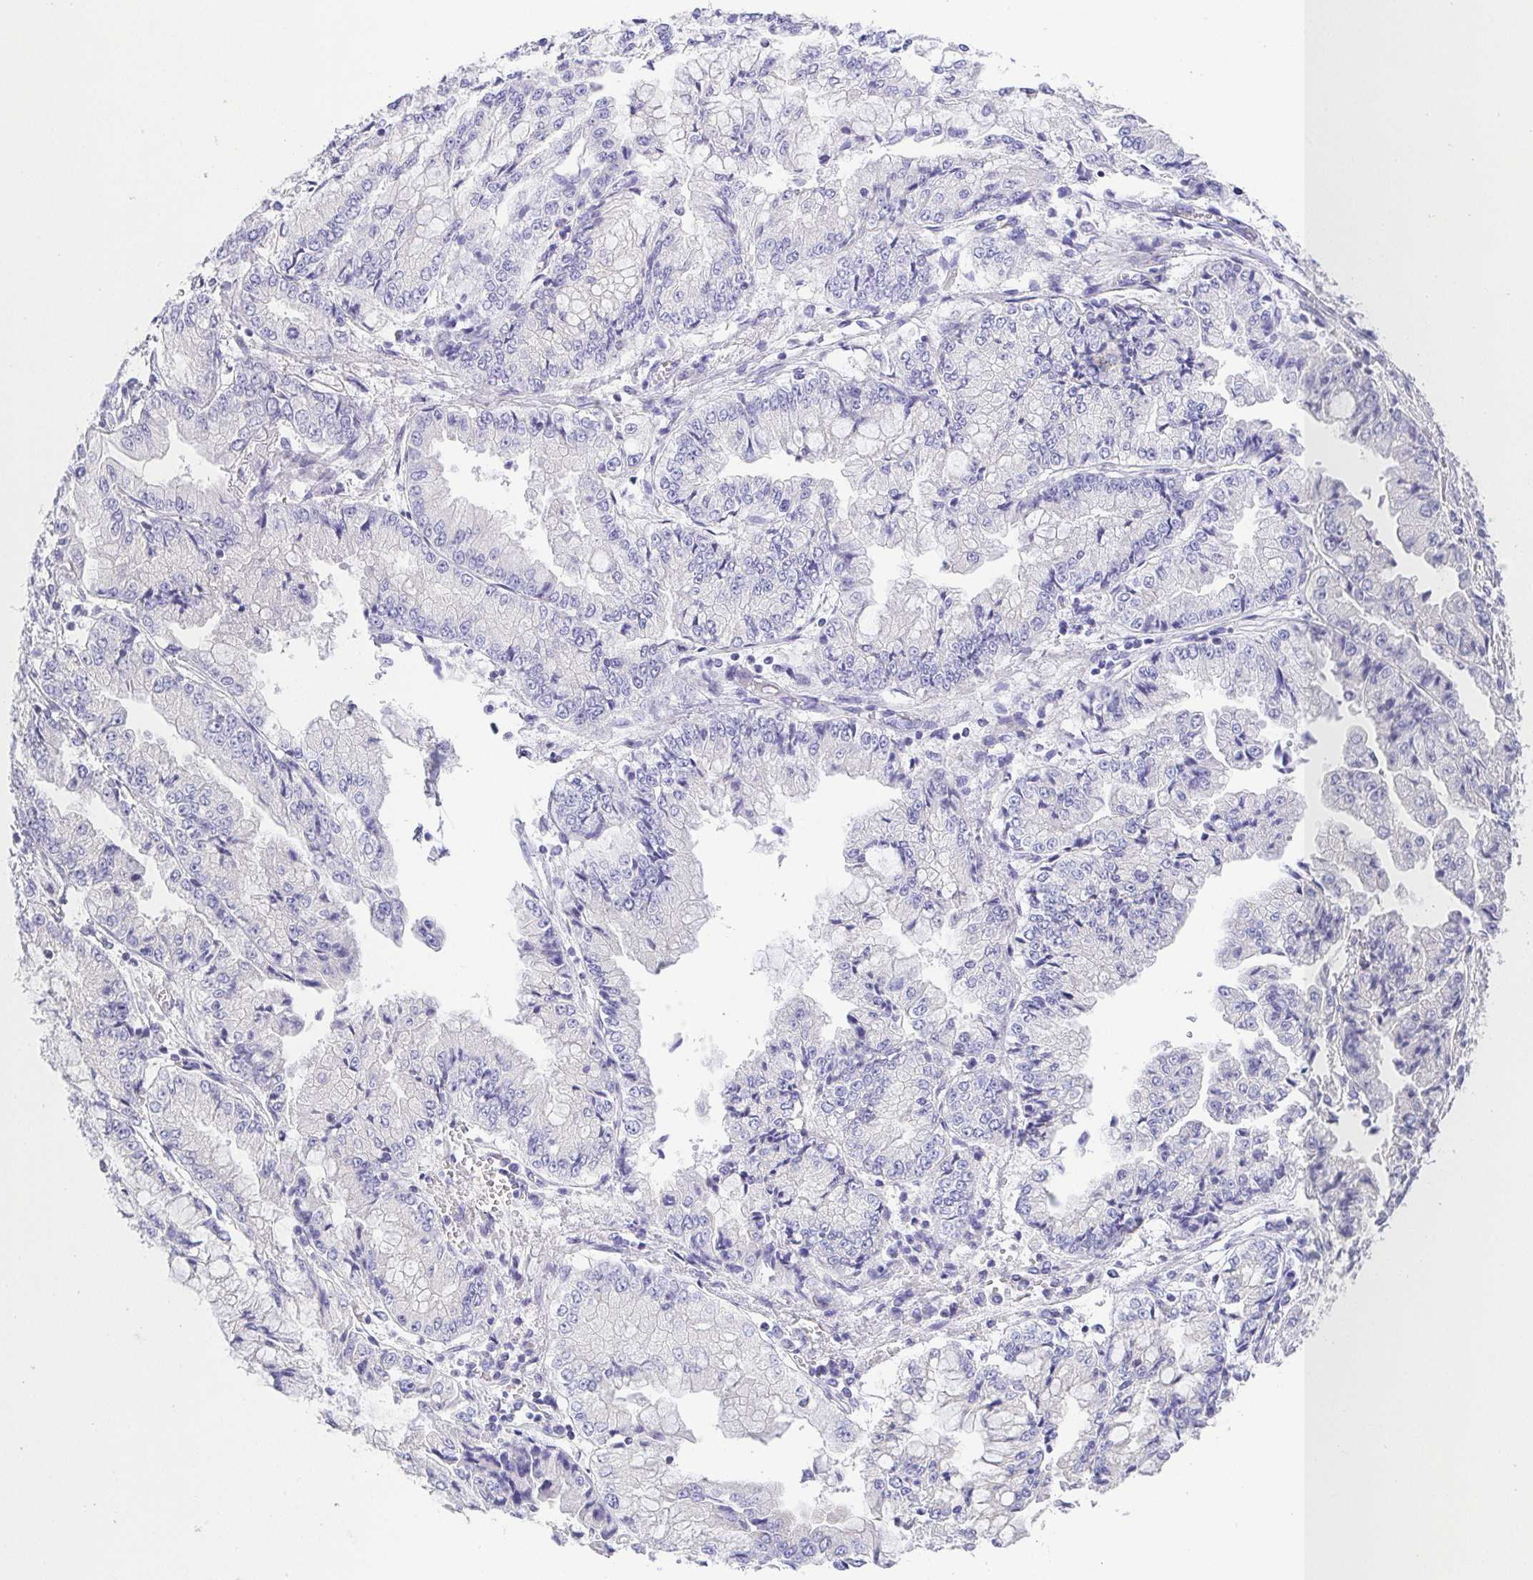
{"staining": {"intensity": "negative", "quantity": "none", "location": "none"}, "tissue": "stomach cancer", "cell_type": "Tumor cells", "image_type": "cancer", "snomed": [{"axis": "morphology", "description": "Adenocarcinoma, NOS"}, {"axis": "topography", "description": "Stomach, upper"}], "caption": "The image displays no staining of tumor cells in stomach cancer. (Stains: DAB IHC with hematoxylin counter stain, Microscopy: brightfield microscopy at high magnification).", "gene": "PKDREJ", "patient": {"sex": "female", "age": 74}}